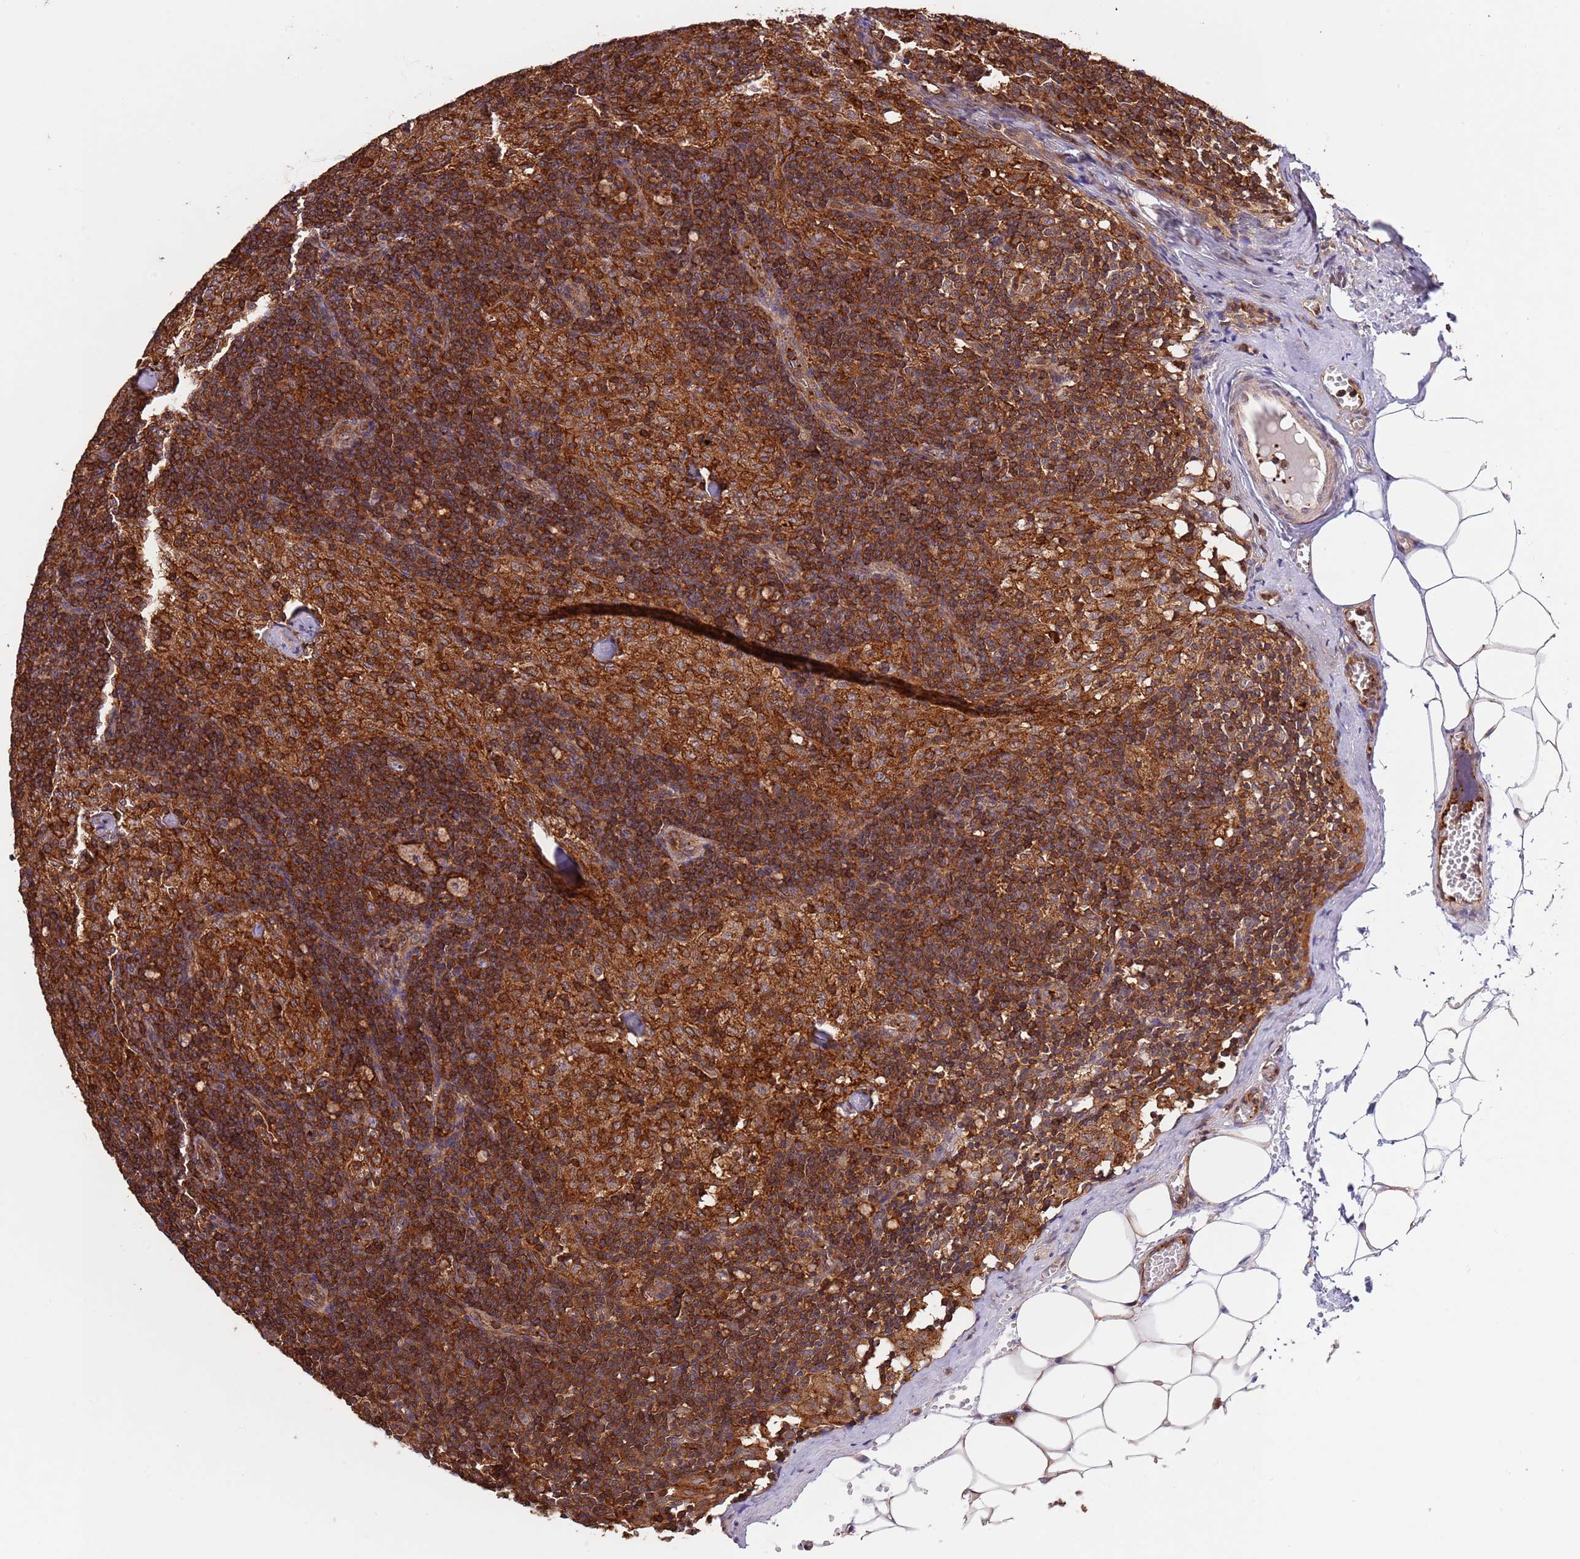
{"staining": {"intensity": "strong", "quantity": ">75%", "location": "cytoplasmic/membranous"}, "tissue": "lymph node", "cell_type": "Germinal center cells", "image_type": "normal", "snomed": [{"axis": "morphology", "description": "Normal tissue, NOS"}, {"axis": "topography", "description": "Lymph node"}], "caption": "Immunohistochemical staining of unremarkable human lymph node exhibits strong cytoplasmic/membranous protein expression in about >75% of germinal center cells.", "gene": "RNF19B", "patient": {"sex": "female", "age": 42}}